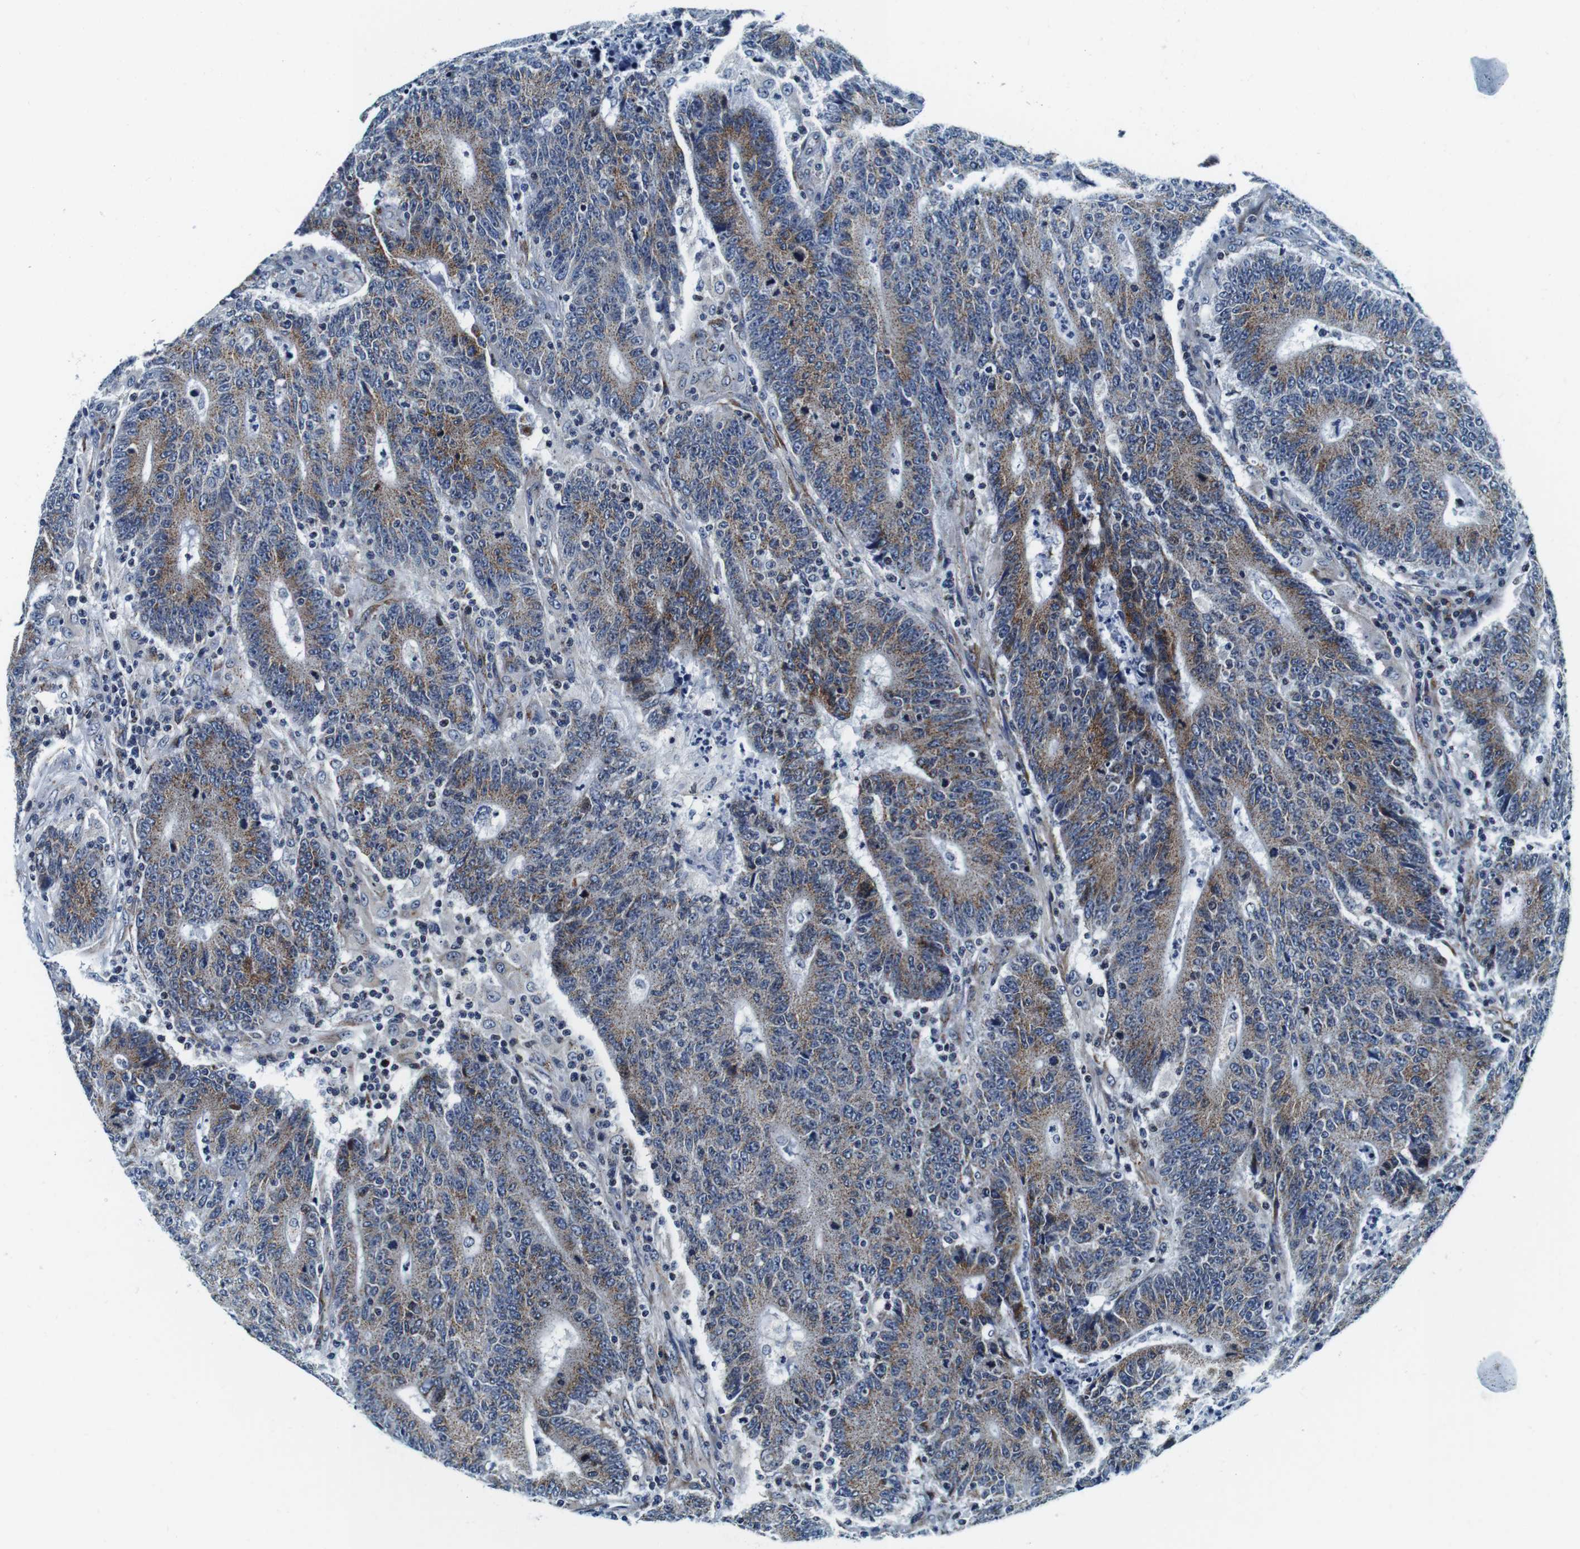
{"staining": {"intensity": "moderate", "quantity": ">75%", "location": "cytoplasmic/membranous"}, "tissue": "colorectal cancer", "cell_type": "Tumor cells", "image_type": "cancer", "snomed": [{"axis": "morphology", "description": "Normal tissue, NOS"}, {"axis": "morphology", "description": "Adenocarcinoma, NOS"}, {"axis": "topography", "description": "Colon"}], "caption": "High-magnification brightfield microscopy of adenocarcinoma (colorectal) stained with DAB (brown) and counterstained with hematoxylin (blue). tumor cells exhibit moderate cytoplasmic/membranous positivity is identified in approximately>75% of cells.", "gene": "FAR2", "patient": {"sex": "female", "age": 75}}